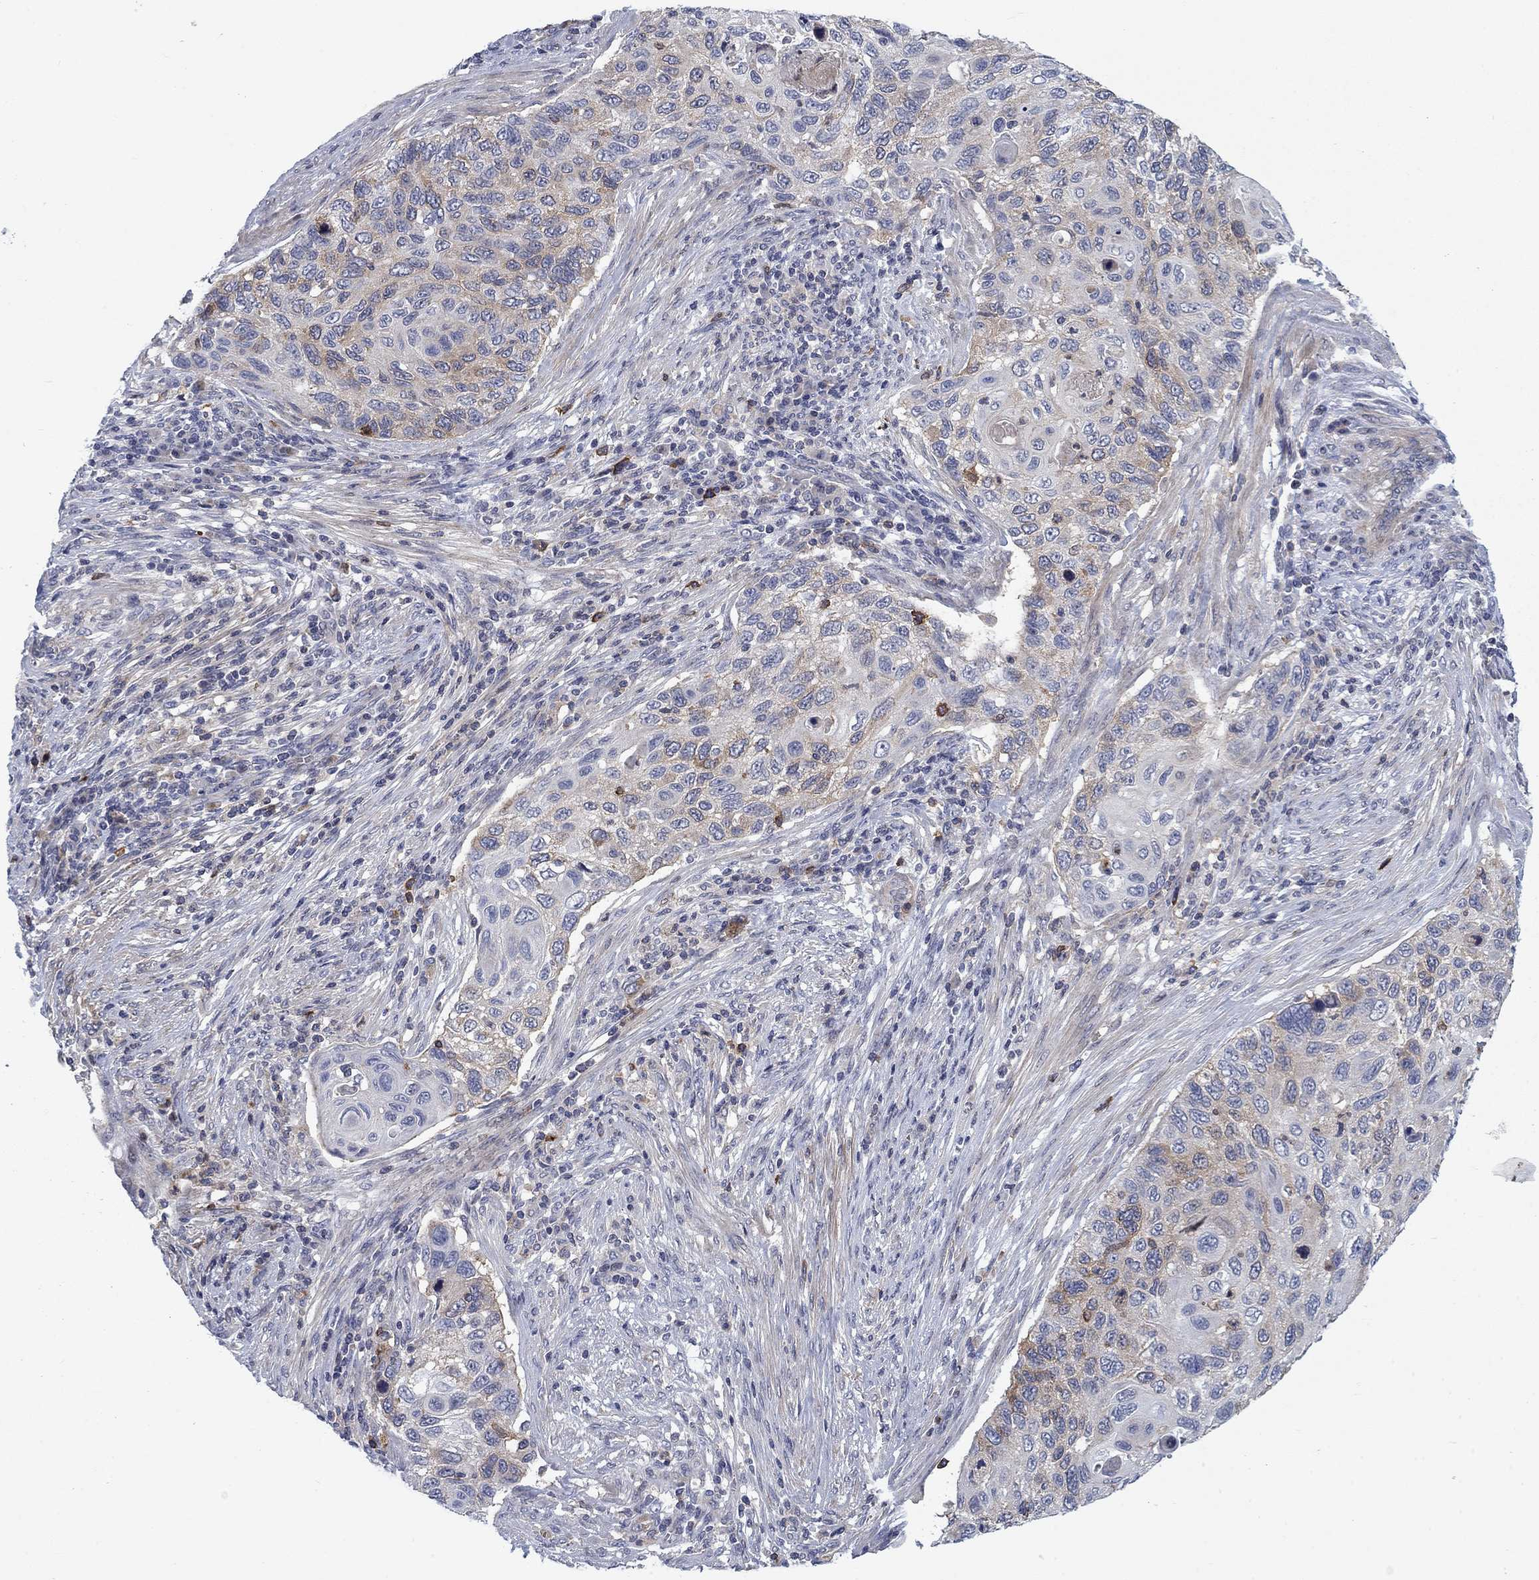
{"staining": {"intensity": "weak", "quantity": "<25%", "location": "cytoplasmic/membranous"}, "tissue": "cervical cancer", "cell_type": "Tumor cells", "image_type": "cancer", "snomed": [{"axis": "morphology", "description": "Squamous cell carcinoma, NOS"}, {"axis": "topography", "description": "Cervix"}], "caption": "This is an immunohistochemistry (IHC) photomicrograph of squamous cell carcinoma (cervical). There is no expression in tumor cells.", "gene": "KIF15", "patient": {"sex": "female", "age": 70}}